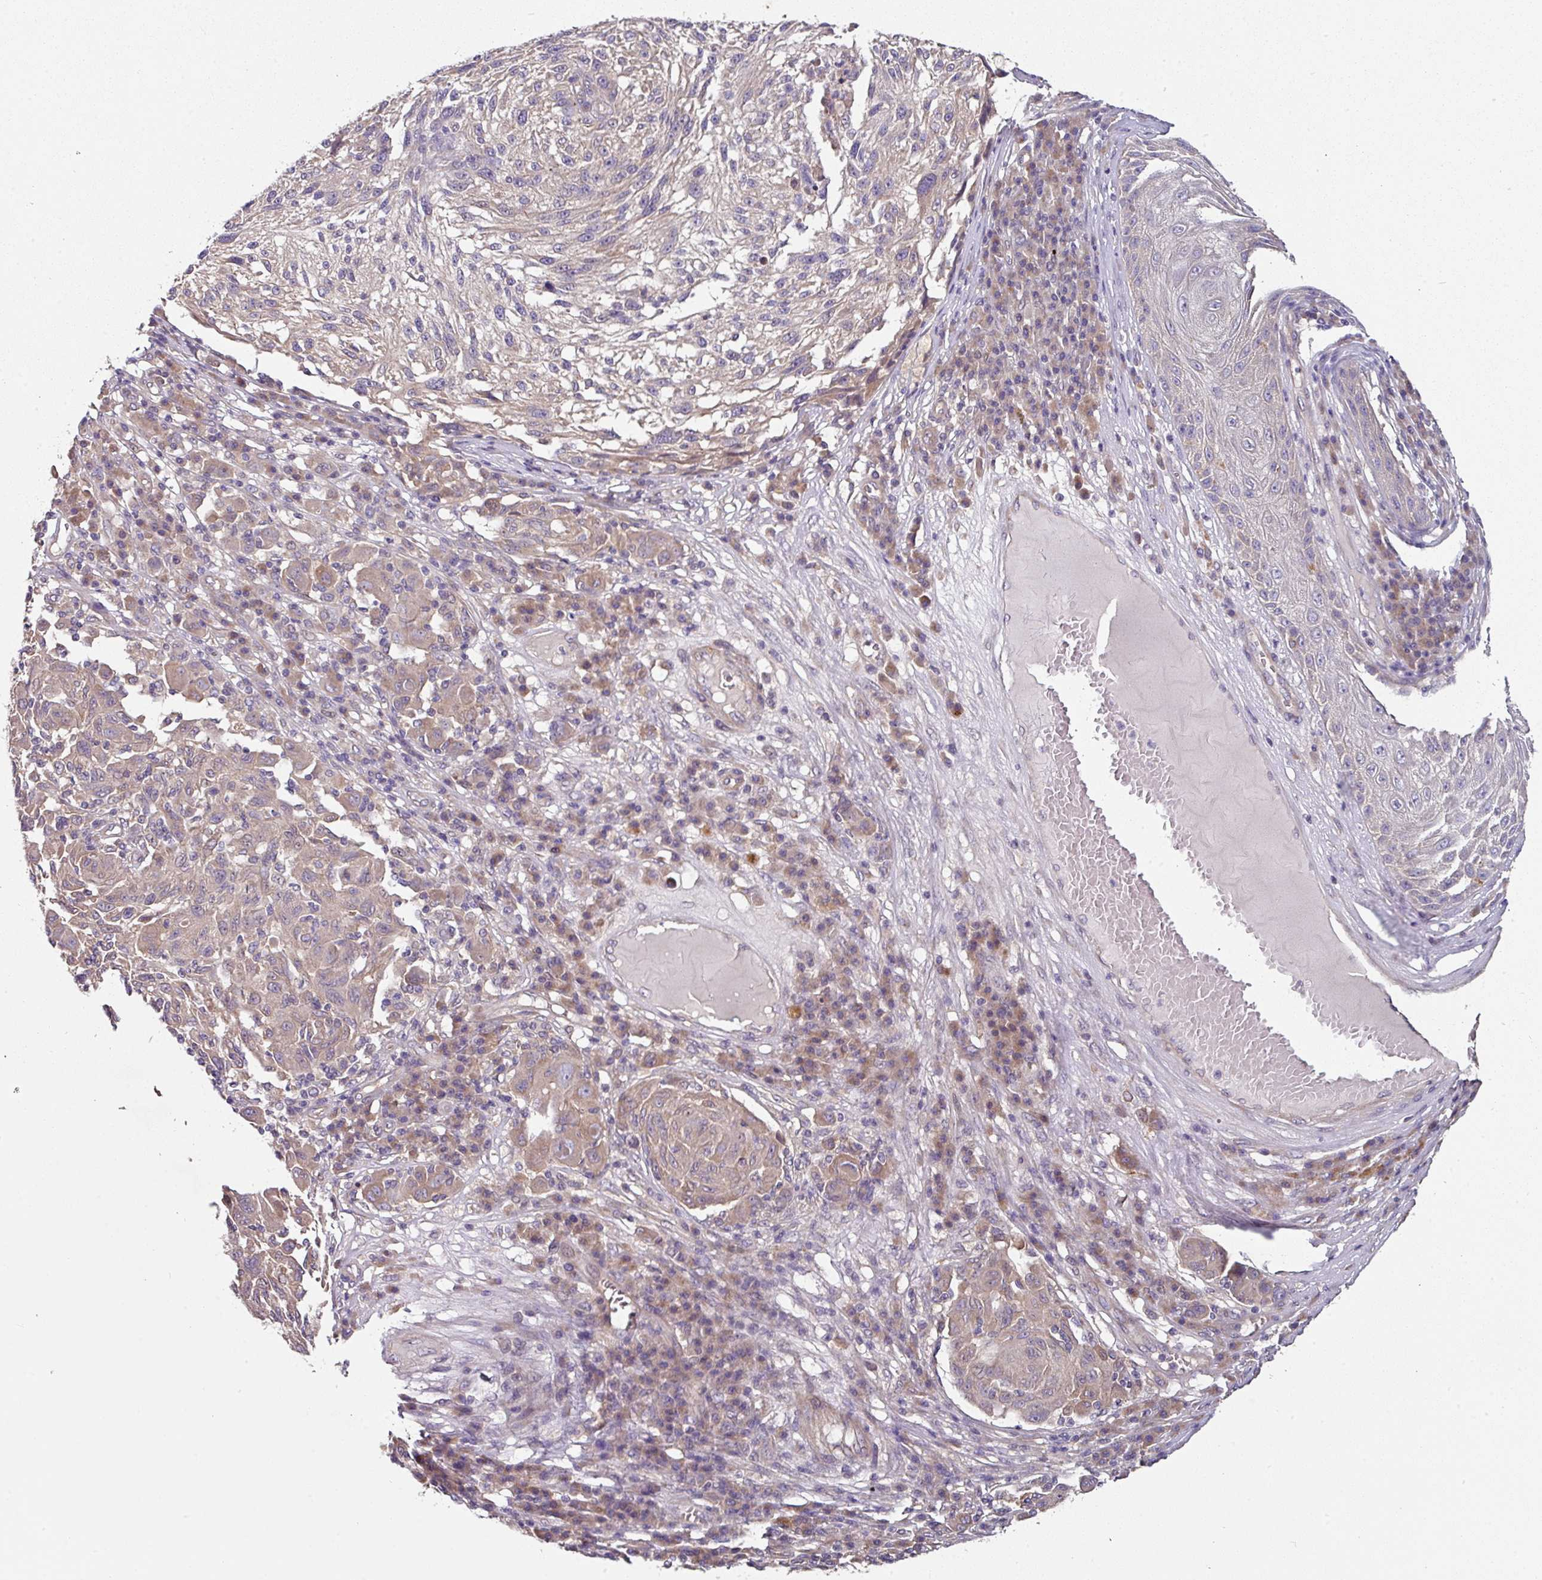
{"staining": {"intensity": "weak", "quantity": "25%-75%", "location": "cytoplasmic/membranous"}, "tissue": "melanoma", "cell_type": "Tumor cells", "image_type": "cancer", "snomed": [{"axis": "morphology", "description": "Malignant melanoma, NOS"}, {"axis": "topography", "description": "Skin"}], "caption": "Melanoma stained for a protein reveals weak cytoplasmic/membranous positivity in tumor cells. The protein of interest is shown in brown color, while the nuclei are stained blue.", "gene": "C4orf48", "patient": {"sex": "male", "age": 53}}